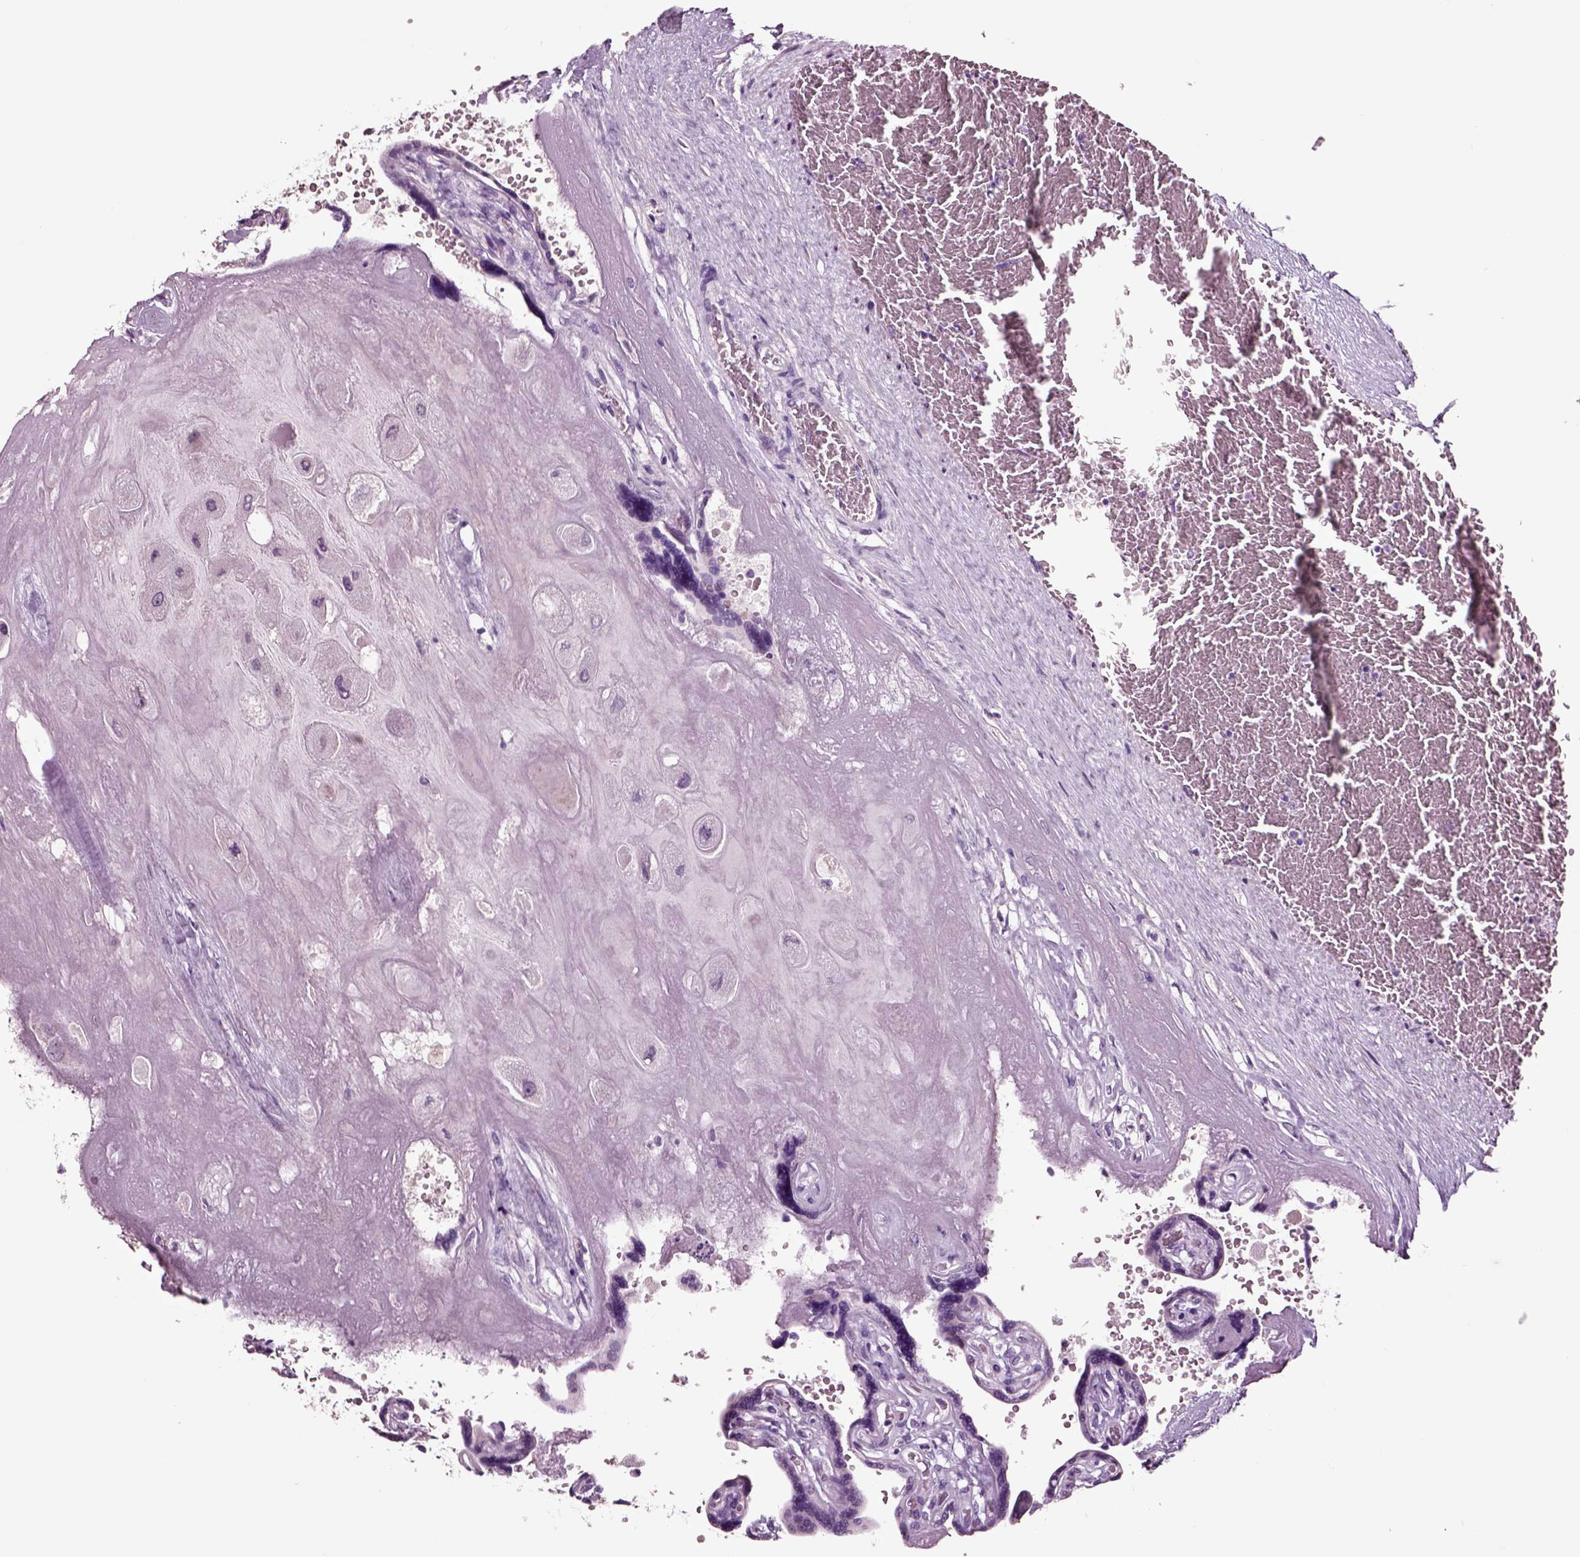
{"staining": {"intensity": "negative", "quantity": "none", "location": "none"}, "tissue": "placenta", "cell_type": "Decidual cells", "image_type": "normal", "snomed": [{"axis": "morphology", "description": "Normal tissue, NOS"}, {"axis": "topography", "description": "Placenta"}], "caption": "Immunohistochemical staining of benign human placenta demonstrates no significant expression in decidual cells. (Brightfield microscopy of DAB (3,3'-diaminobenzidine) IHC at high magnification).", "gene": "CHGB", "patient": {"sex": "female", "age": 32}}